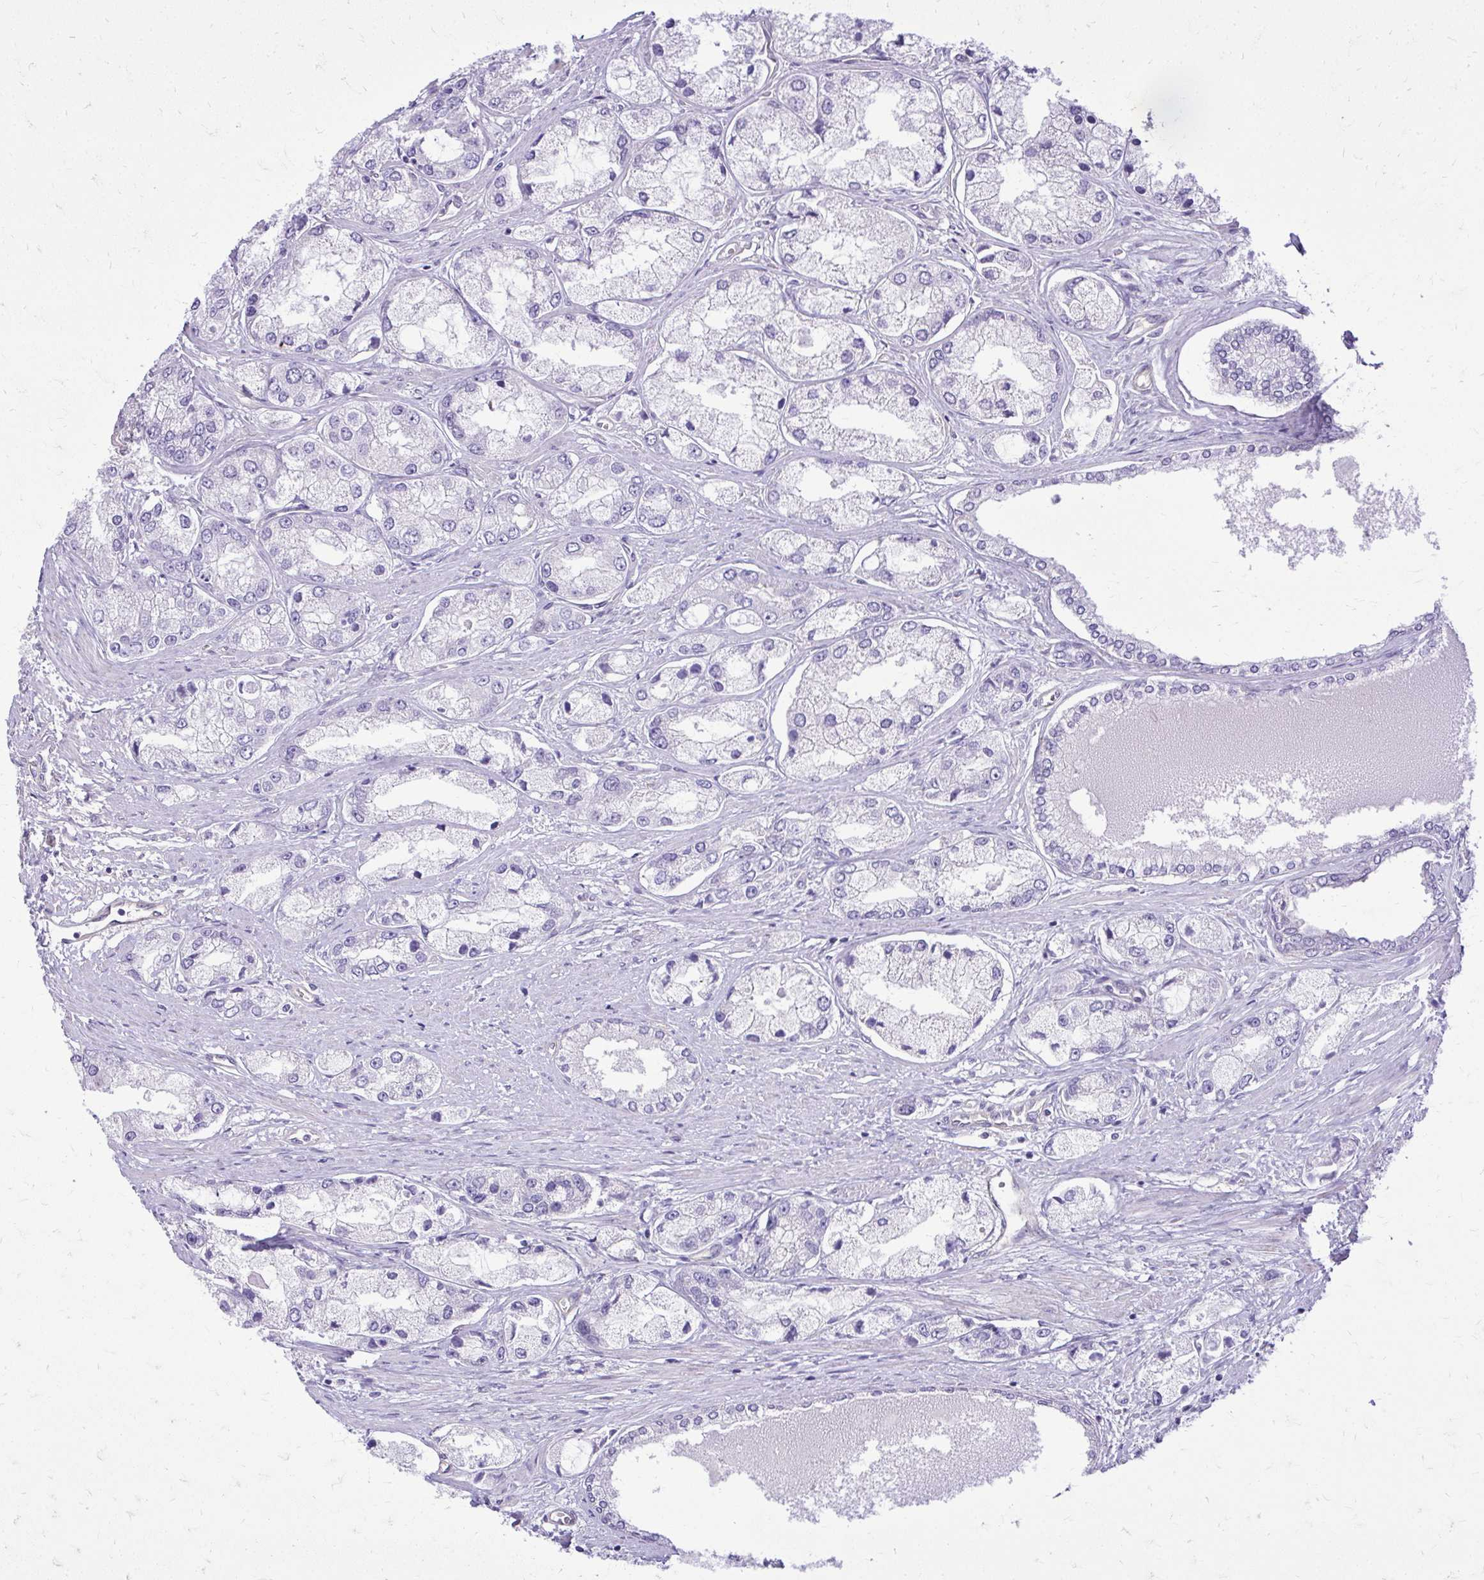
{"staining": {"intensity": "negative", "quantity": "none", "location": "none"}, "tissue": "prostate cancer", "cell_type": "Tumor cells", "image_type": "cancer", "snomed": [{"axis": "morphology", "description": "Adenocarcinoma, Low grade"}, {"axis": "topography", "description": "Prostate"}], "caption": "This histopathology image is of prostate cancer (low-grade adenocarcinoma) stained with immunohistochemistry (IHC) to label a protein in brown with the nuclei are counter-stained blue. There is no positivity in tumor cells.", "gene": "RUNDC3B", "patient": {"sex": "male", "age": 69}}